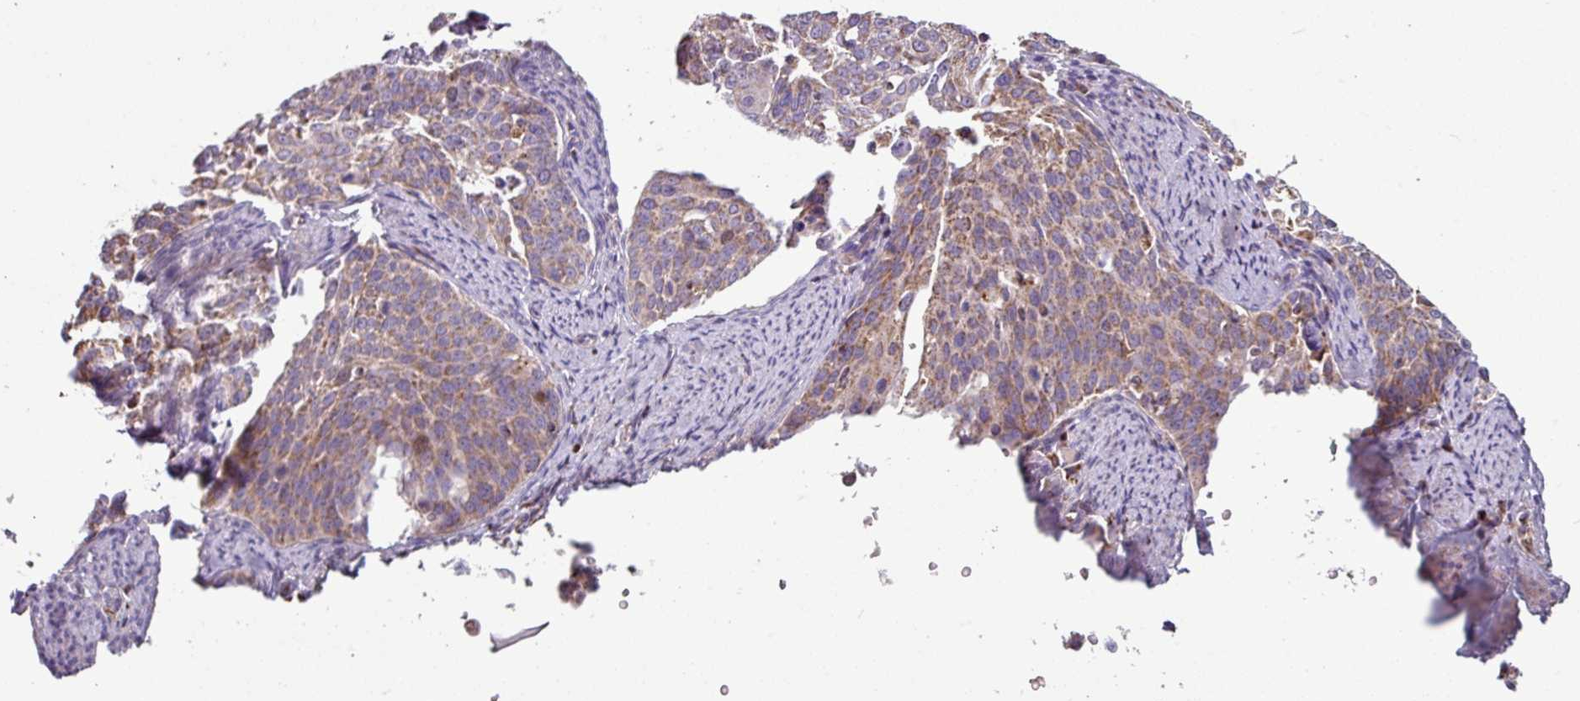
{"staining": {"intensity": "moderate", "quantity": "25%-75%", "location": "cytoplasmic/membranous"}, "tissue": "cervical cancer", "cell_type": "Tumor cells", "image_type": "cancer", "snomed": [{"axis": "morphology", "description": "Squamous cell carcinoma, NOS"}, {"axis": "topography", "description": "Cervix"}], "caption": "Immunohistochemistry (IHC) micrograph of neoplastic tissue: cervical squamous cell carcinoma stained using immunohistochemistry reveals medium levels of moderate protein expression localized specifically in the cytoplasmic/membranous of tumor cells, appearing as a cytoplasmic/membranous brown color.", "gene": "SQOR", "patient": {"sex": "female", "age": 44}}